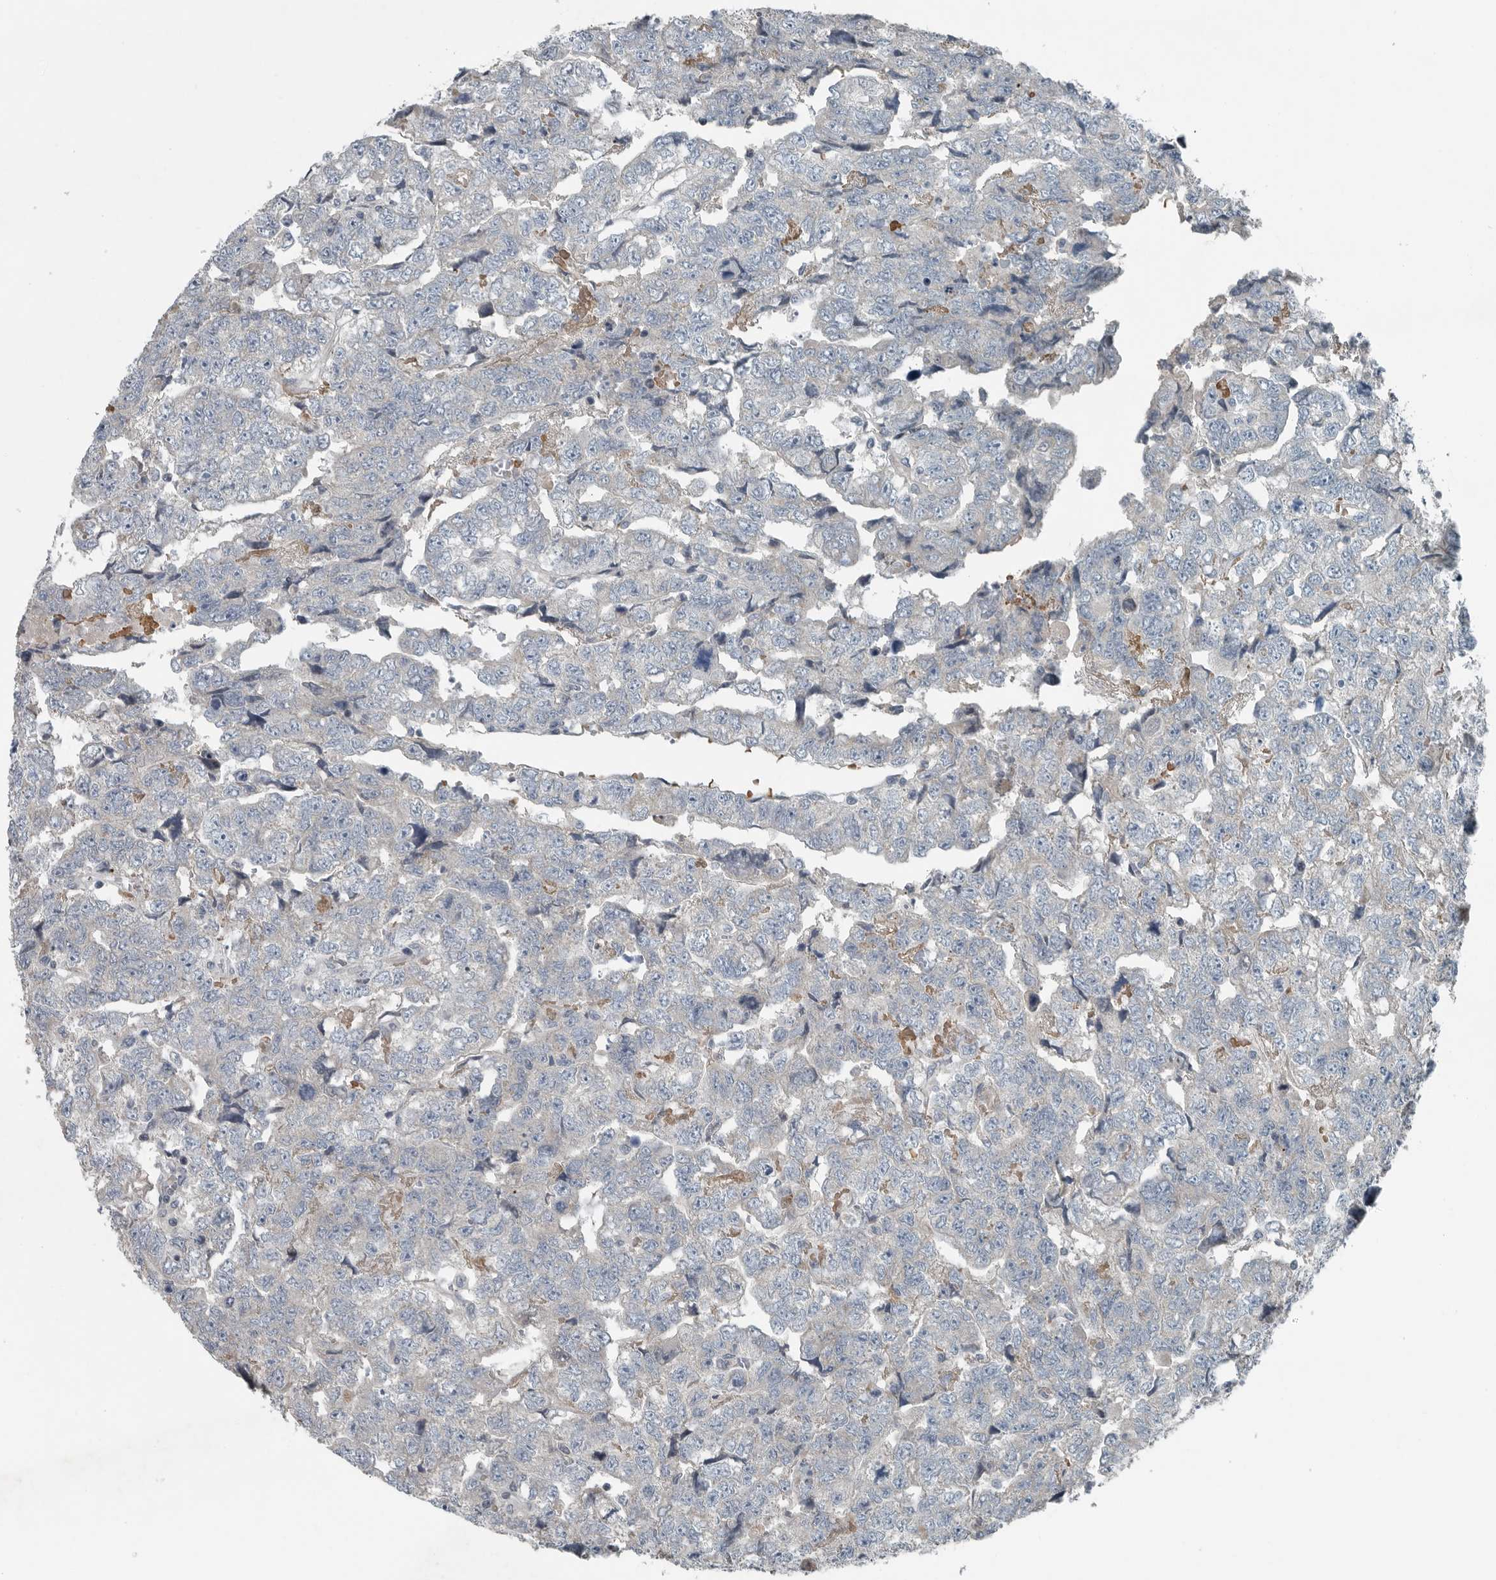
{"staining": {"intensity": "negative", "quantity": "none", "location": "none"}, "tissue": "testis cancer", "cell_type": "Tumor cells", "image_type": "cancer", "snomed": [{"axis": "morphology", "description": "Carcinoma, Embryonal, NOS"}, {"axis": "topography", "description": "Testis"}], "caption": "This photomicrograph is of testis cancer stained with IHC to label a protein in brown with the nuclei are counter-stained blue. There is no expression in tumor cells. (Immunohistochemistry, brightfield microscopy, high magnification).", "gene": "MPP3", "patient": {"sex": "male", "age": 36}}